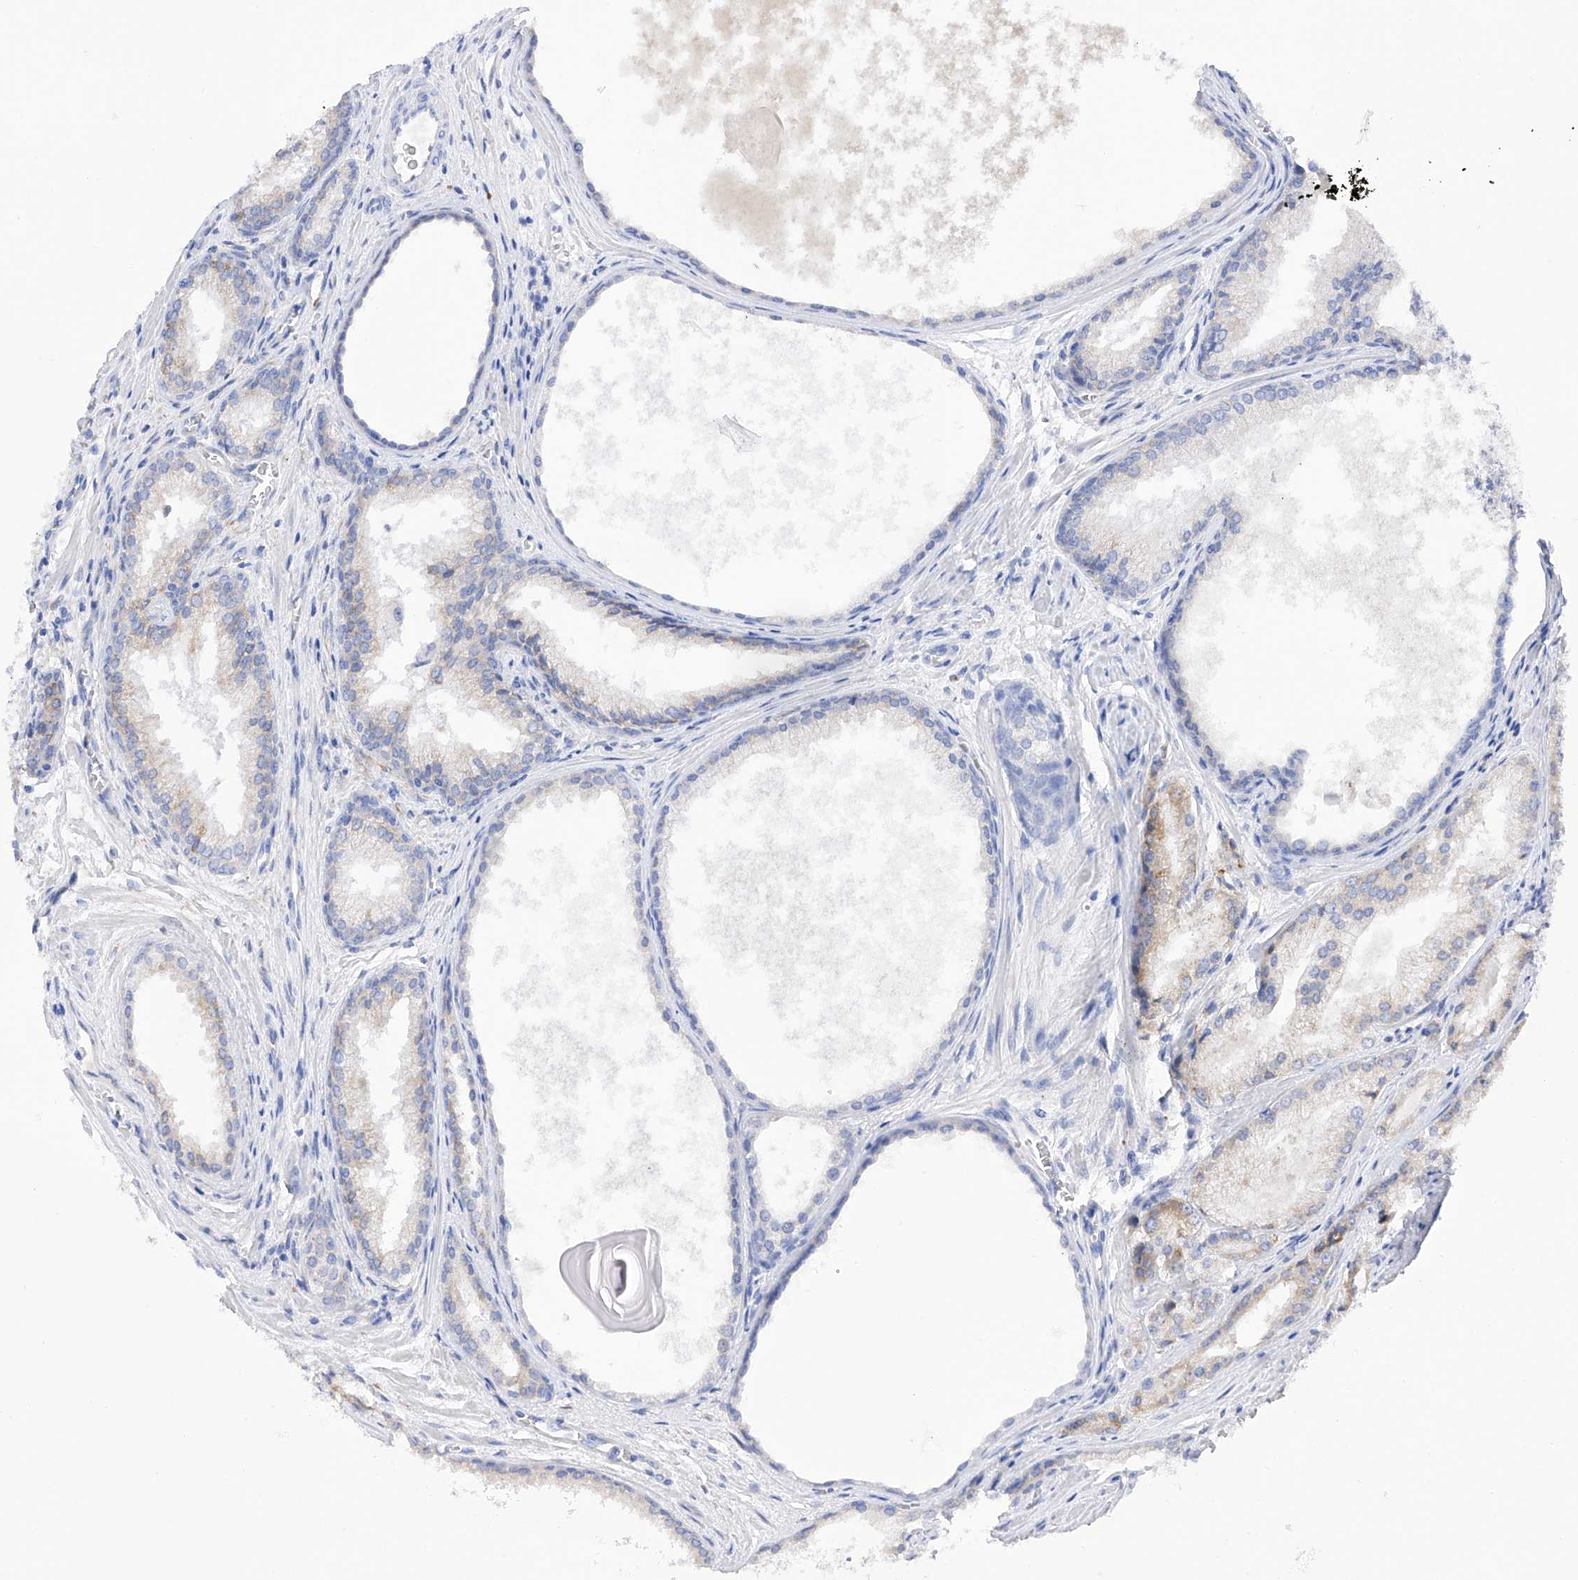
{"staining": {"intensity": "negative", "quantity": "none", "location": "none"}, "tissue": "prostate cancer", "cell_type": "Tumor cells", "image_type": "cancer", "snomed": [{"axis": "morphology", "description": "Adenocarcinoma, Low grade"}, {"axis": "topography", "description": "Prostate"}], "caption": "IHC of prostate adenocarcinoma (low-grade) exhibits no expression in tumor cells.", "gene": "PDIA5", "patient": {"sex": "male", "age": 54}}